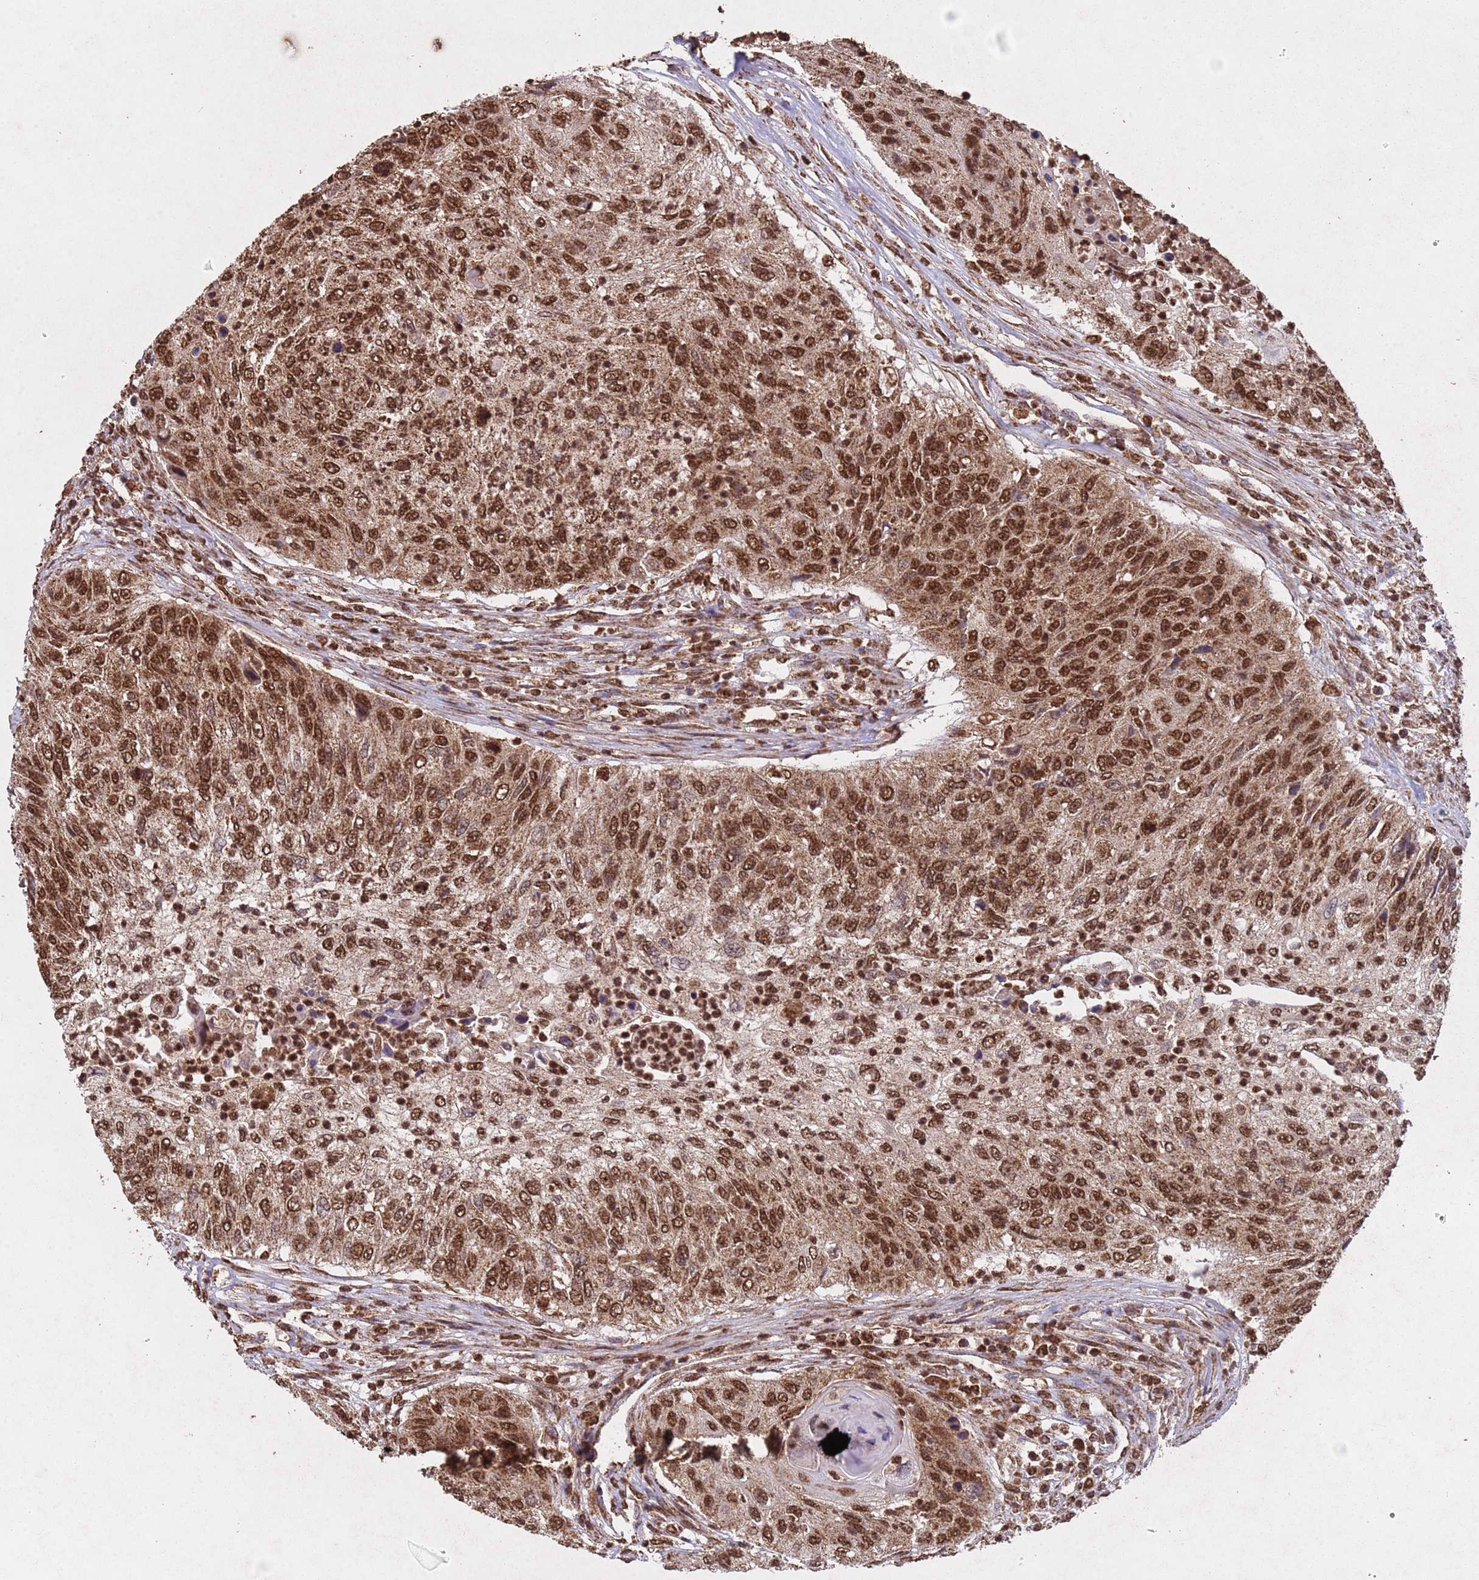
{"staining": {"intensity": "strong", "quantity": ">75%", "location": "nuclear"}, "tissue": "urothelial cancer", "cell_type": "Tumor cells", "image_type": "cancer", "snomed": [{"axis": "morphology", "description": "Urothelial carcinoma, High grade"}, {"axis": "topography", "description": "Urinary bladder"}], "caption": "Urothelial cancer was stained to show a protein in brown. There is high levels of strong nuclear positivity in approximately >75% of tumor cells.", "gene": "HDAC10", "patient": {"sex": "female", "age": 60}}